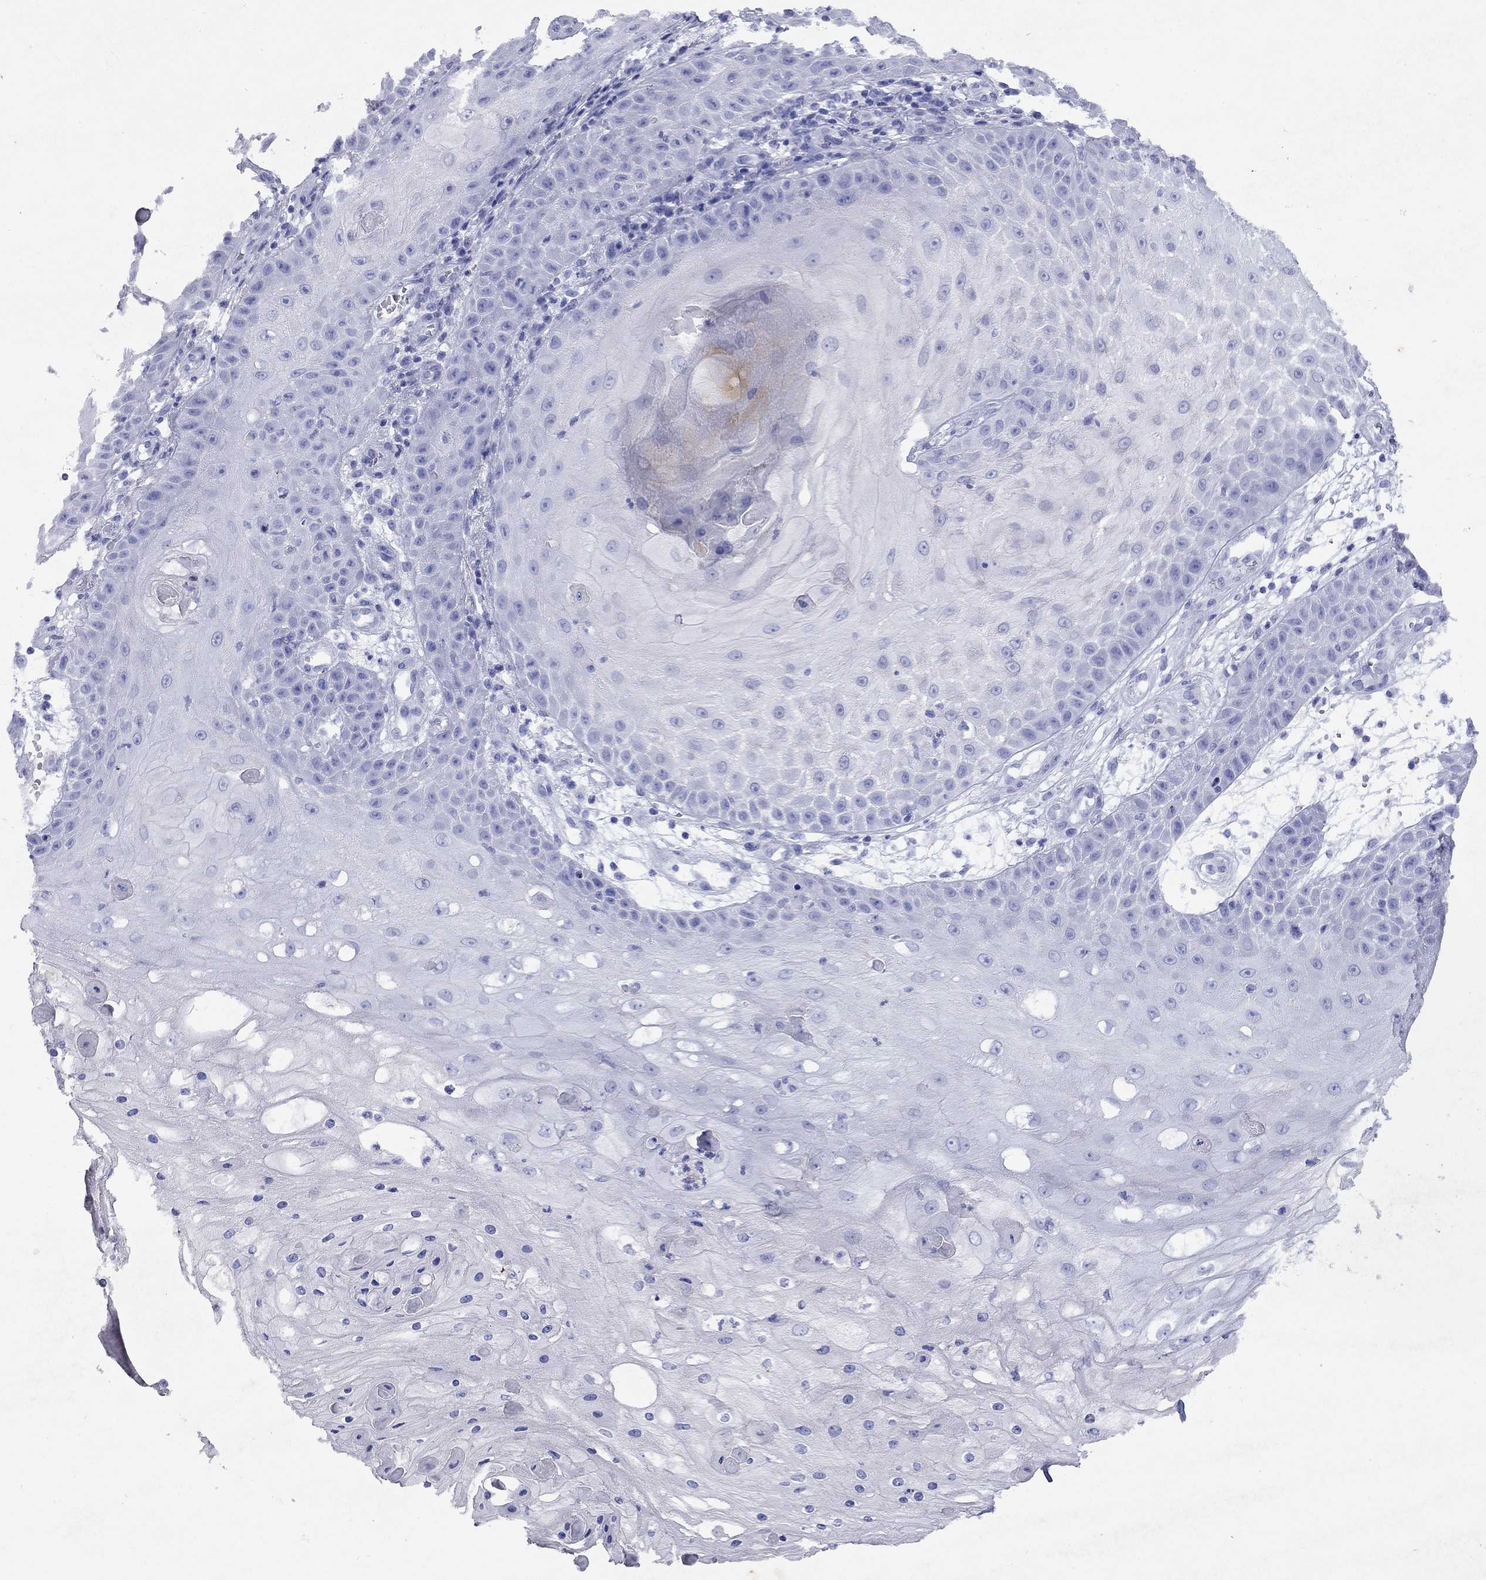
{"staining": {"intensity": "negative", "quantity": "none", "location": "none"}, "tissue": "skin cancer", "cell_type": "Tumor cells", "image_type": "cancer", "snomed": [{"axis": "morphology", "description": "Squamous cell carcinoma, NOS"}, {"axis": "topography", "description": "Skin"}], "caption": "Photomicrograph shows no protein staining in tumor cells of squamous cell carcinoma (skin) tissue.", "gene": "ARMC12", "patient": {"sex": "male", "age": 70}}